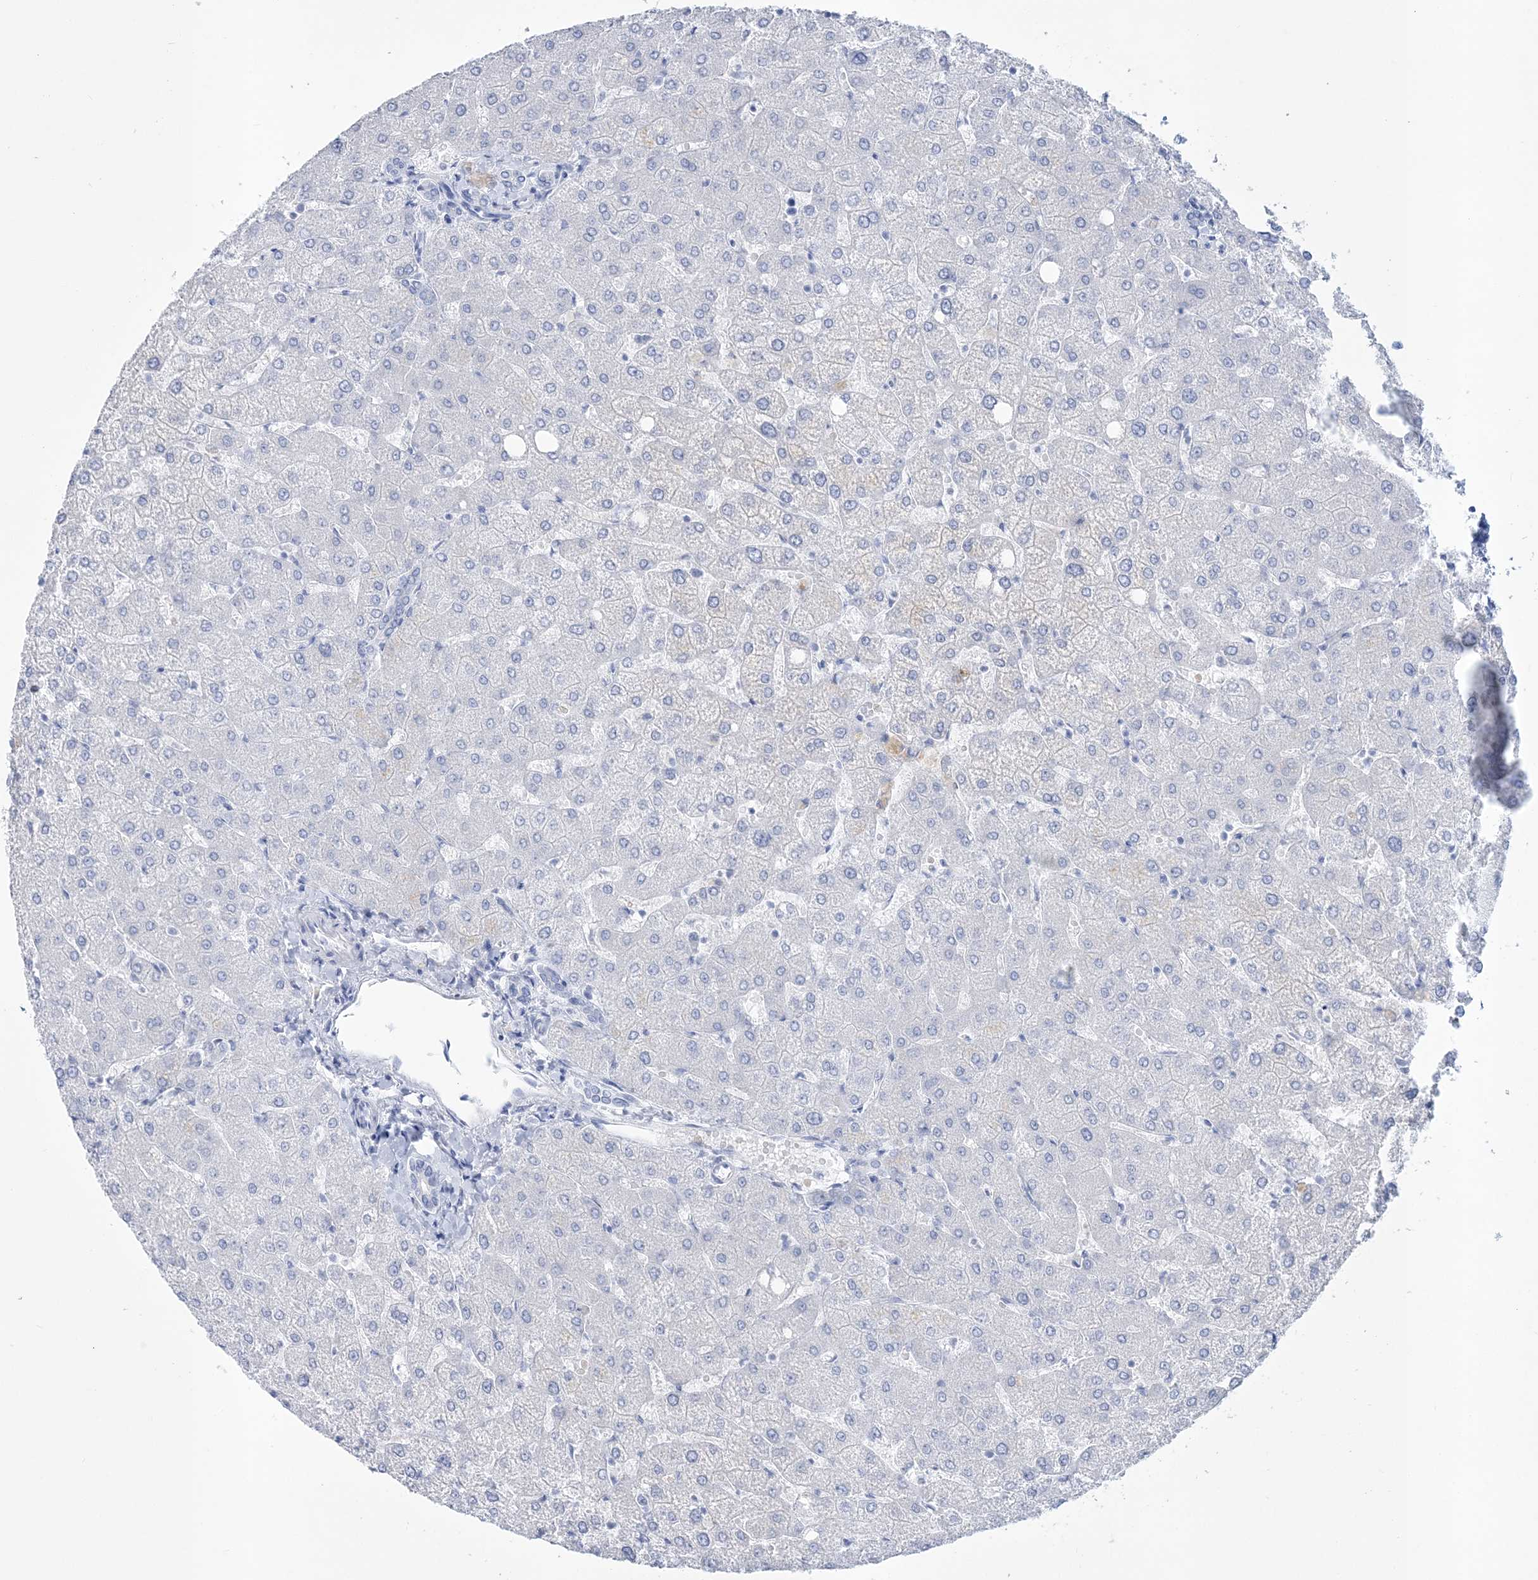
{"staining": {"intensity": "negative", "quantity": "none", "location": "none"}, "tissue": "liver", "cell_type": "Cholangiocytes", "image_type": "normal", "snomed": [{"axis": "morphology", "description": "Normal tissue, NOS"}, {"axis": "topography", "description": "Liver"}], "caption": "The photomicrograph demonstrates no significant positivity in cholangiocytes of liver. Brightfield microscopy of immunohistochemistry stained with DAB (brown) and hematoxylin (blue), captured at high magnification.", "gene": "RBP2", "patient": {"sex": "female", "age": 54}}